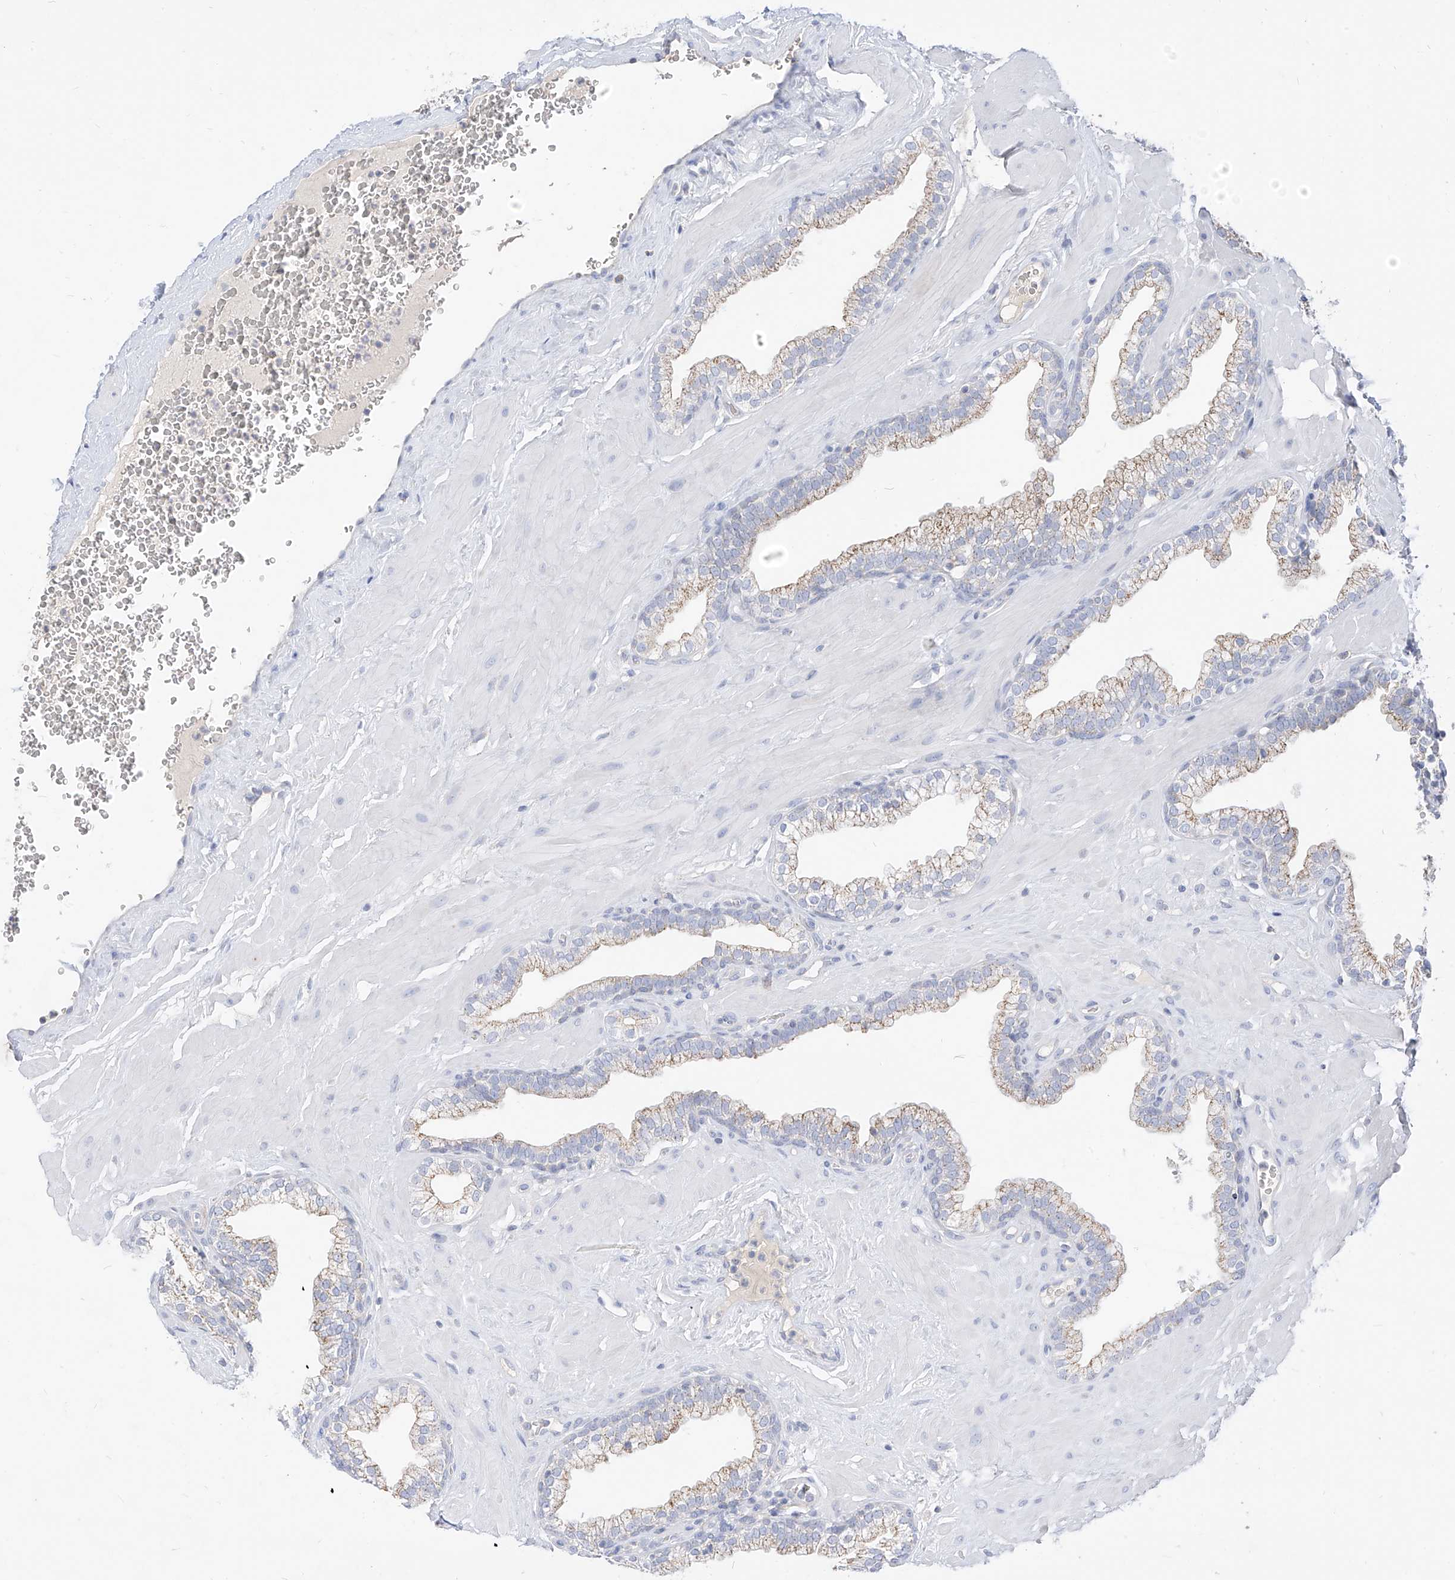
{"staining": {"intensity": "weak", "quantity": ">75%", "location": "cytoplasmic/membranous"}, "tissue": "prostate", "cell_type": "Glandular cells", "image_type": "normal", "snomed": [{"axis": "morphology", "description": "Normal tissue, NOS"}, {"axis": "morphology", "description": "Urothelial carcinoma, Low grade"}, {"axis": "topography", "description": "Urinary bladder"}, {"axis": "topography", "description": "Prostate"}], "caption": "An image of human prostate stained for a protein exhibits weak cytoplasmic/membranous brown staining in glandular cells.", "gene": "RASA2", "patient": {"sex": "male", "age": 60}}